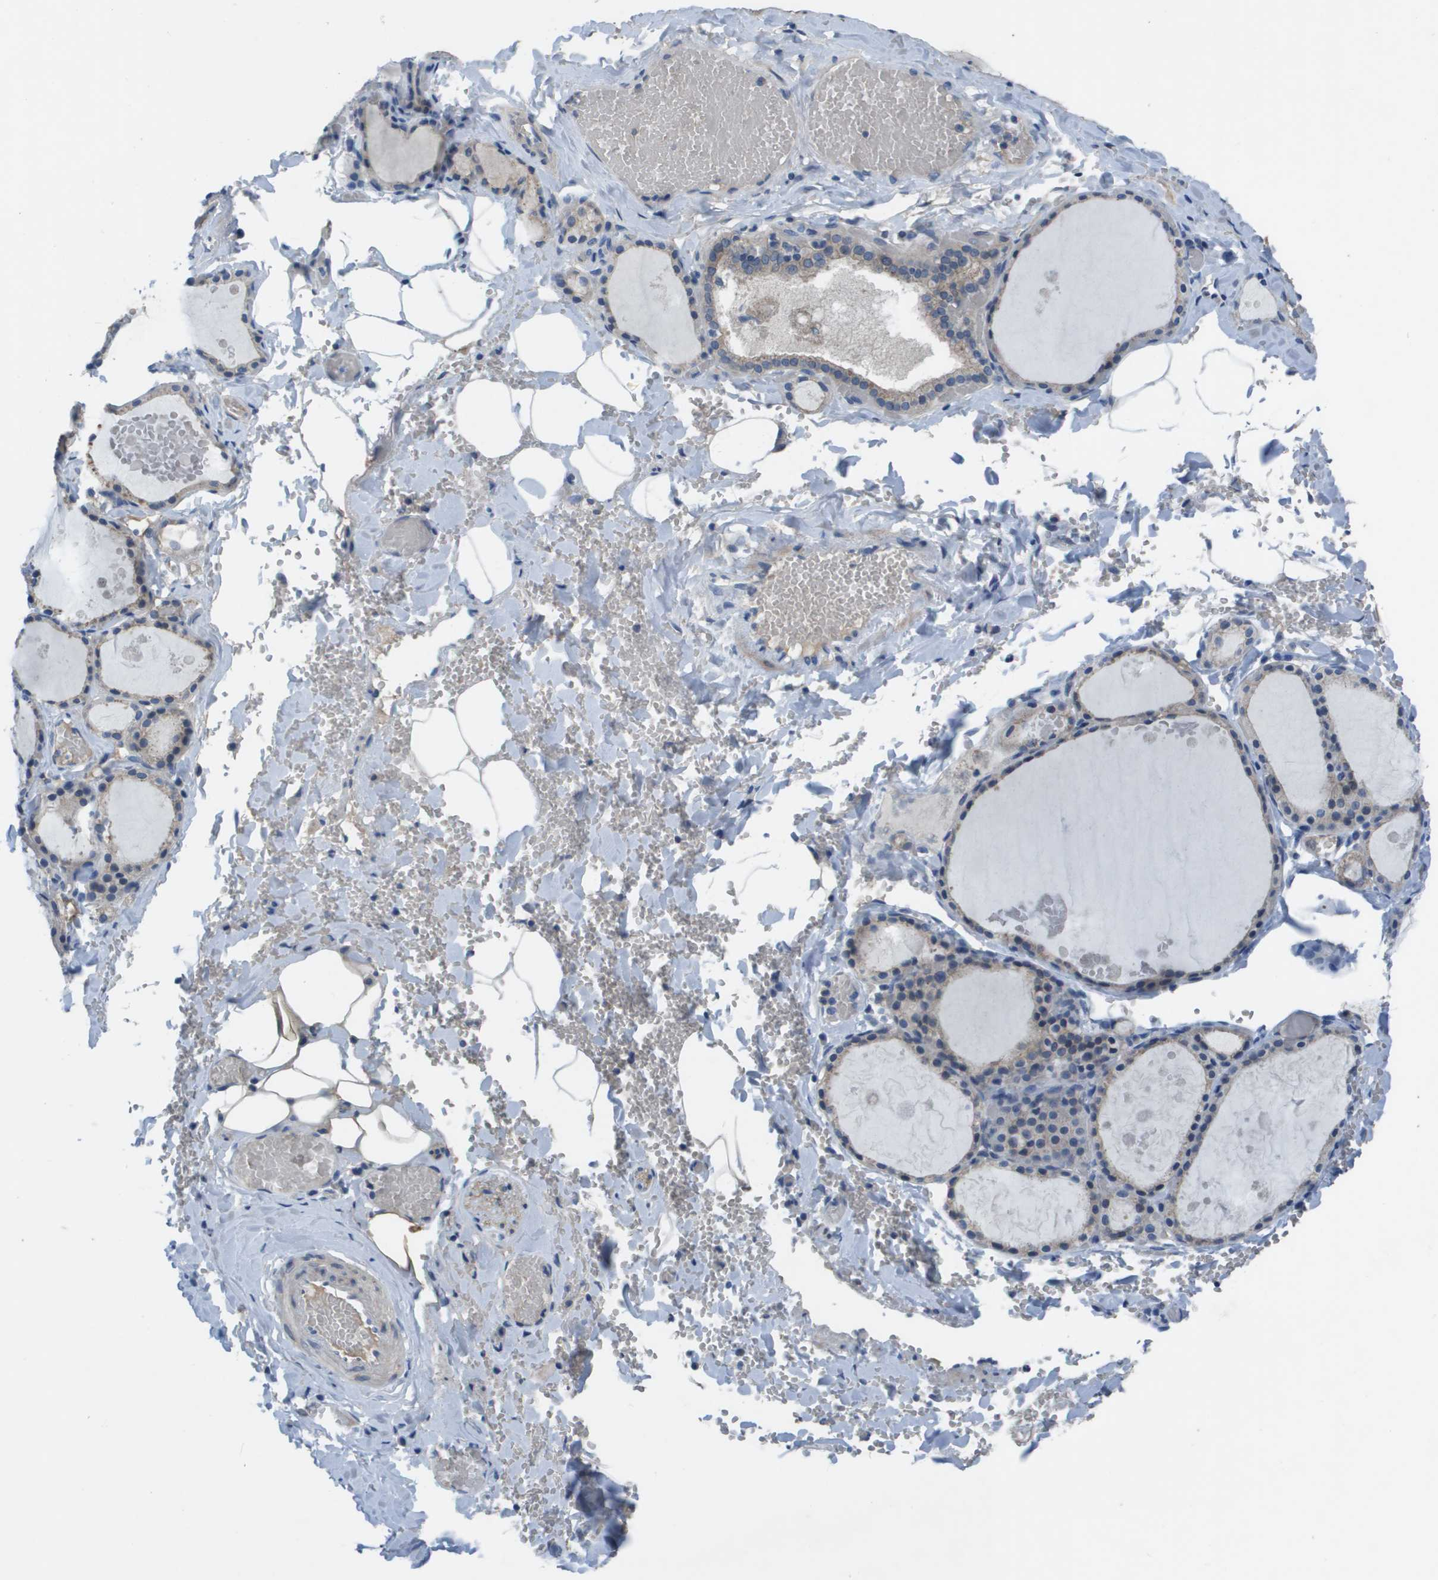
{"staining": {"intensity": "weak", "quantity": ">75%", "location": "cytoplasmic/membranous"}, "tissue": "thyroid gland", "cell_type": "Glandular cells", "image_type": "normal", "snomed": [{"axis": "morphology", "description": "Normal tissue, NOS"}, {"axis": "topography", "description": "Thyroid gland"}], "caption": "Weak cytoplasmic/membranous protein staining is appreciated in approximately >75% of glandular cells in thyroid gland.", "gene": "NCS1", "patient": {"sex": "male", "age": 56}}